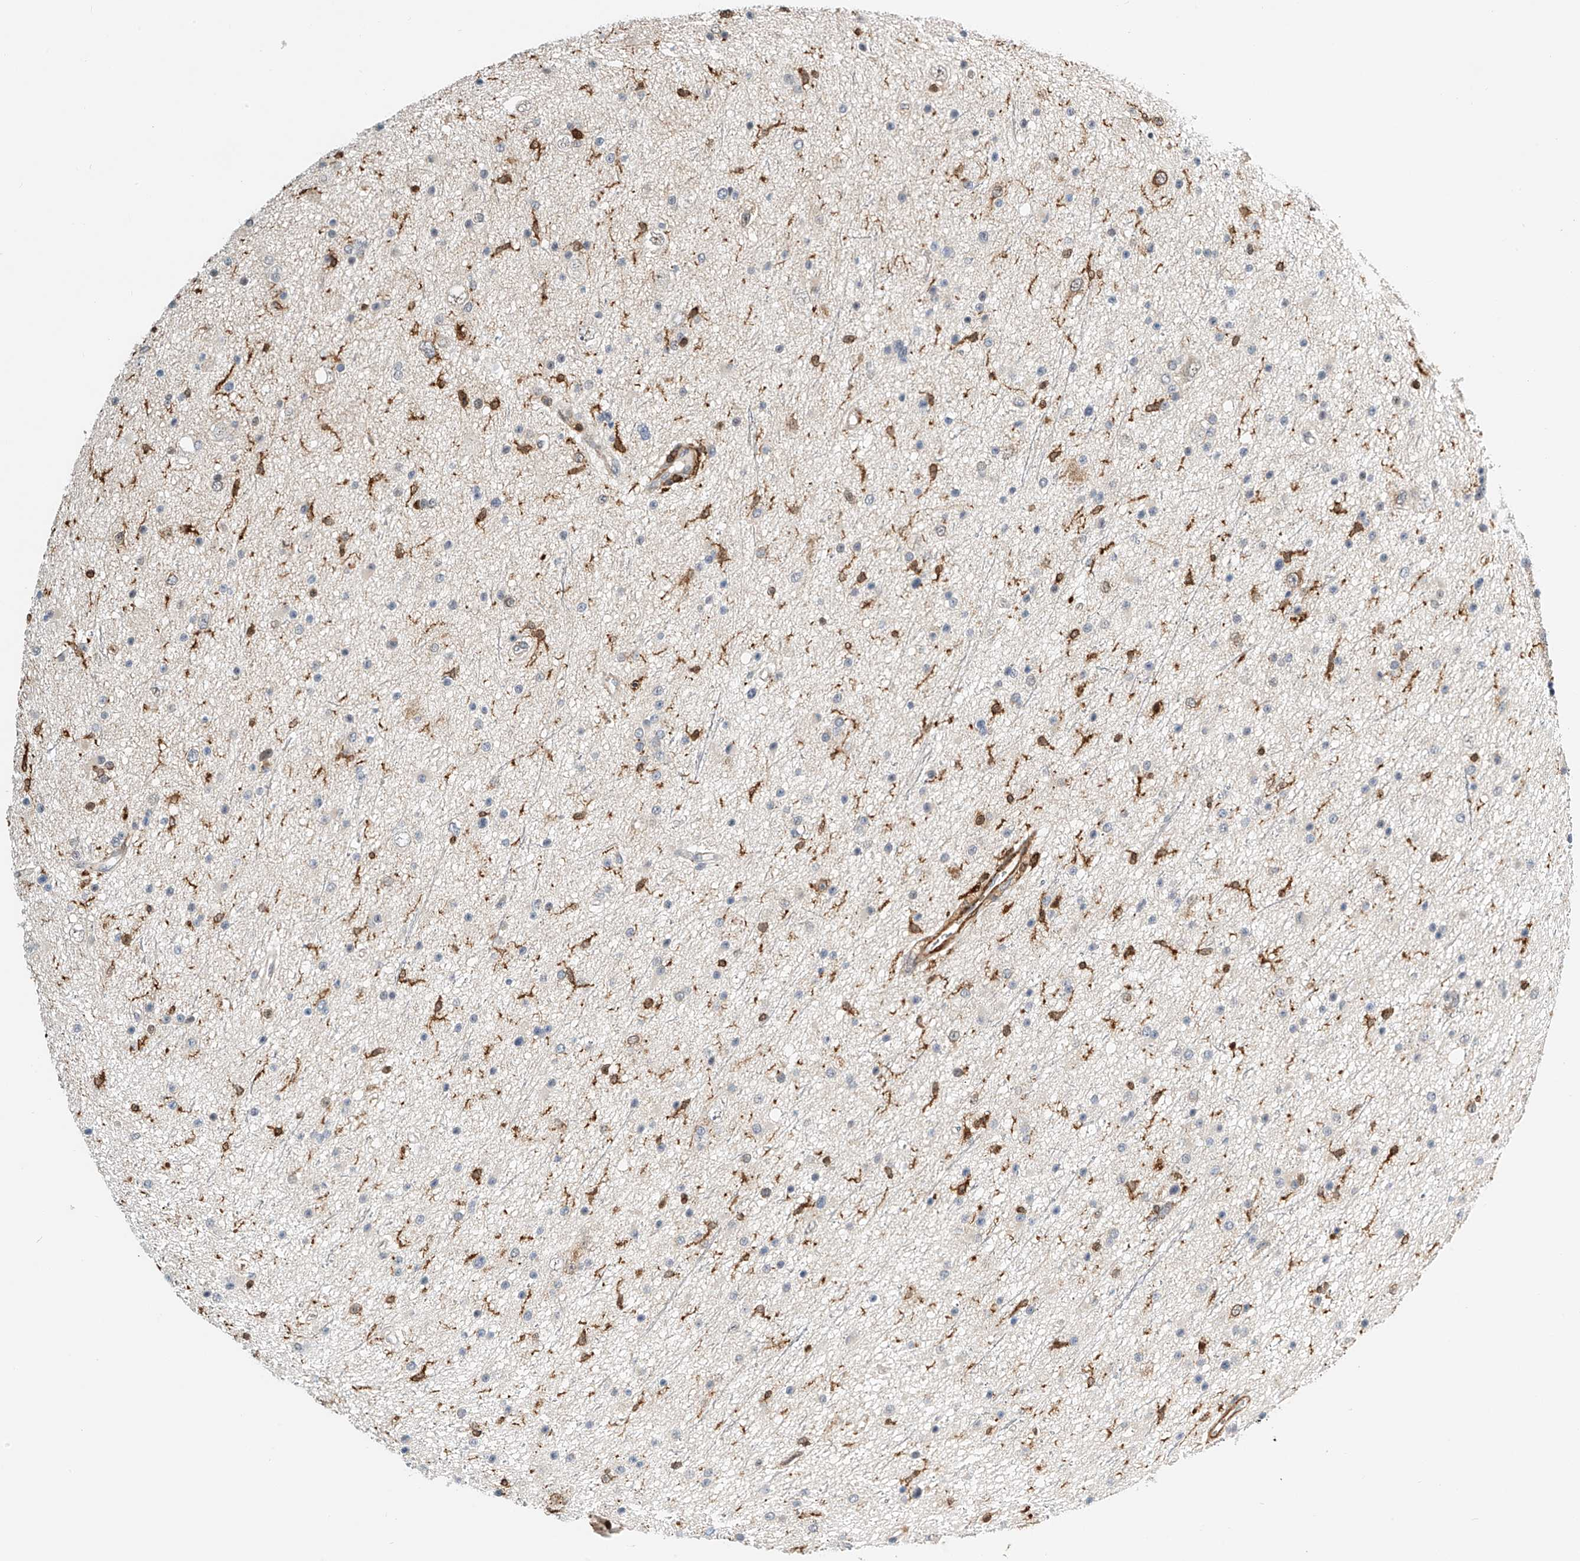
{"staining": {"intensity": "negative", "quantity": "none", "location": "none"}, "tissue": "glioma", "cell_type": "Tumor cells", "image_type": "cancer", "snomed": [{"axis": "morphology", "description": "Glioma, malignant, Low grade"}, {"axis": "topography", "description": "Cerebral cortex"}], "caption": "This histopathology image is of glioma stained with immunohistochemistry (IHC) to label a protein in brown with the nuclei are counter-stained blue. There is no expression in tumor cells.", "gene": "MICAL1", "patient": {"sex": "female", "age": 39}}